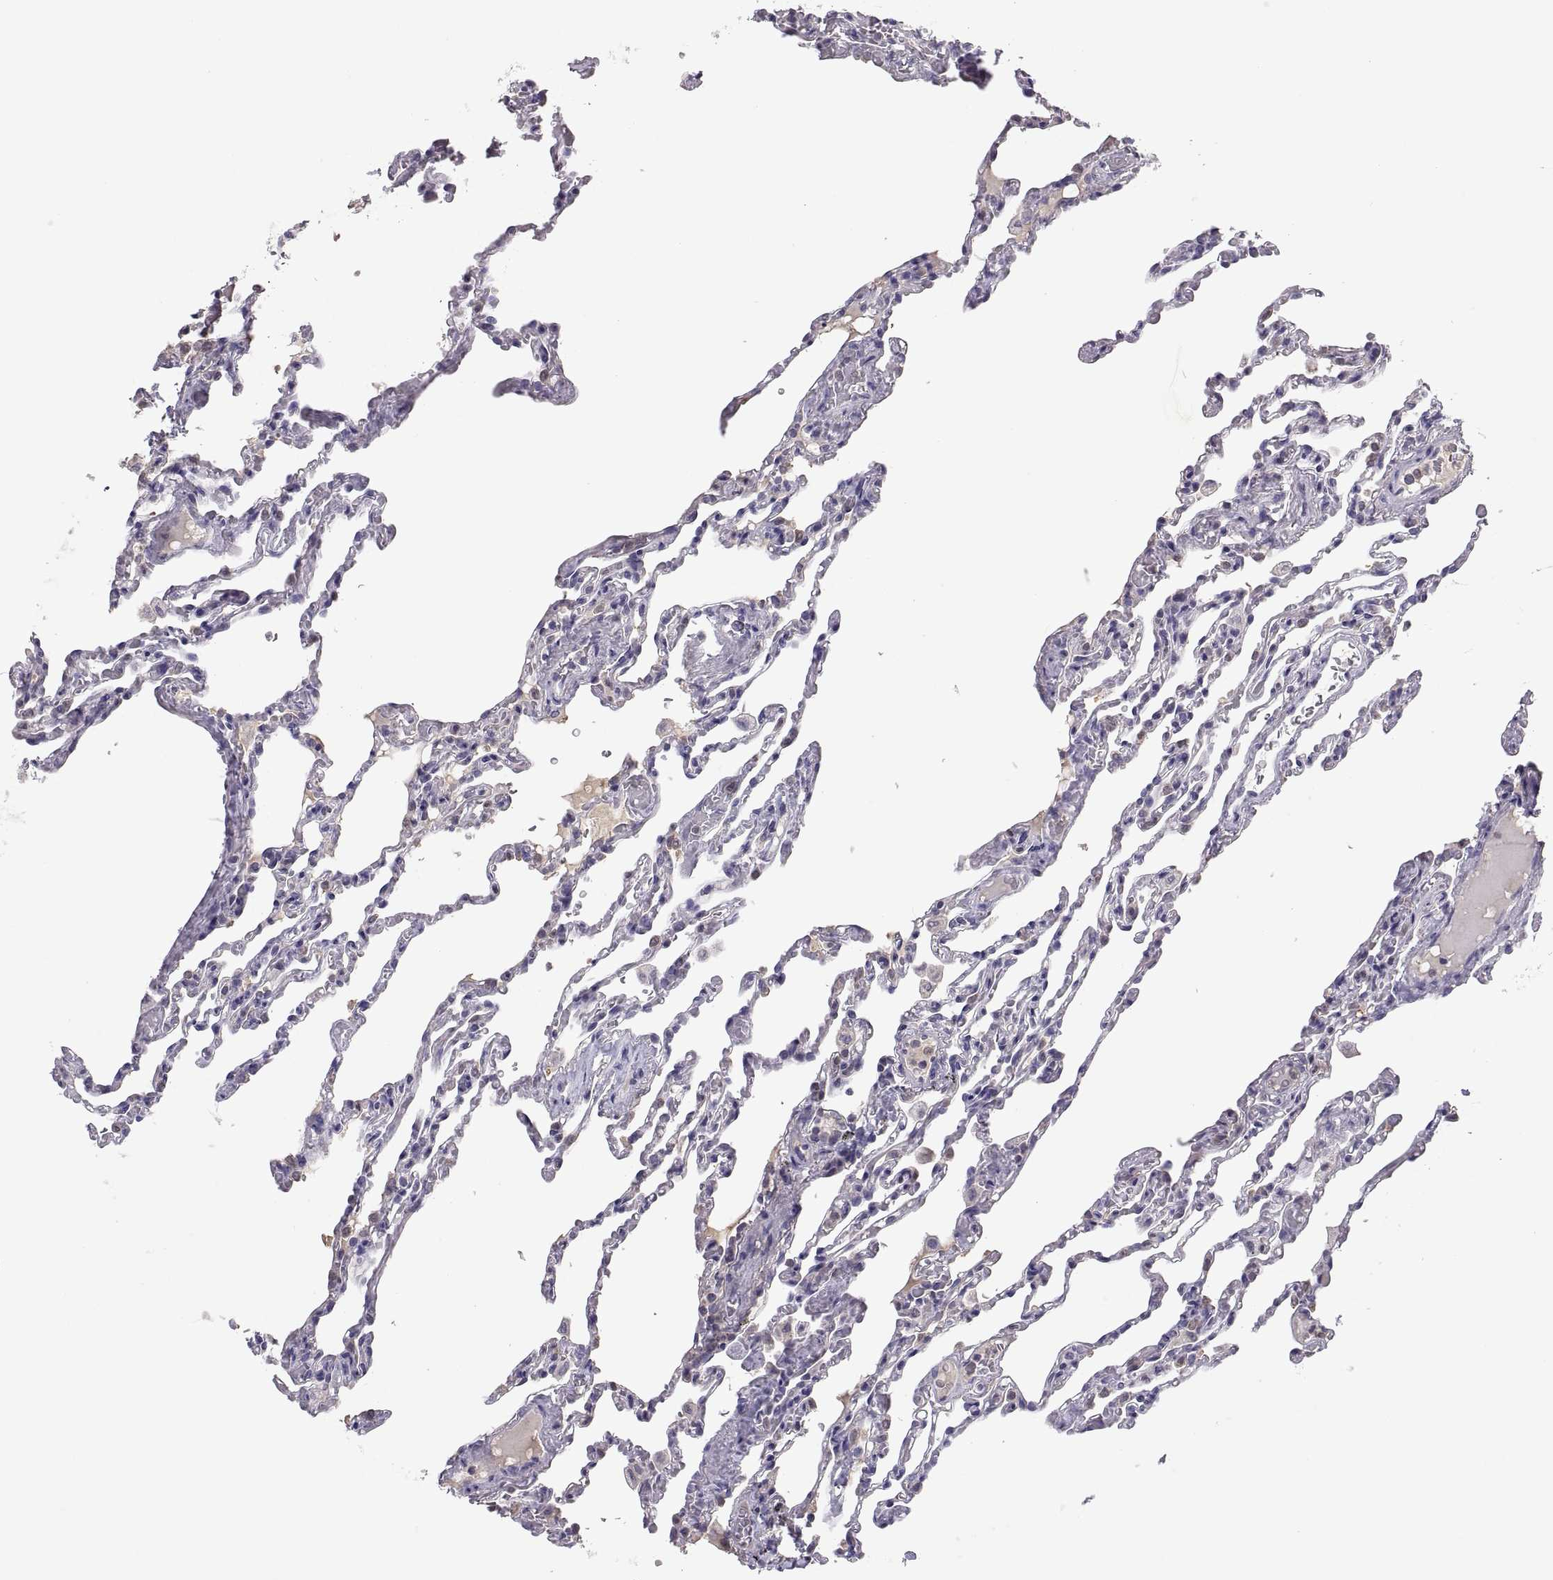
{"staining": {"intensity": "negative", "quantity": "none", "location": "none"}, "tissue": "lung", "cell_type": "Alveolar cells", "image_type": "normal", "snomed": [{"axis": "morphology", "description": "Normal tissue, NOS"}, {"axis": "topography", "description": "Lung"}], "caption": "Alveolar cells show no significant expression in normal lung.", "gene": "FGF9", "patient": {"sex": "female", "age": 43}}